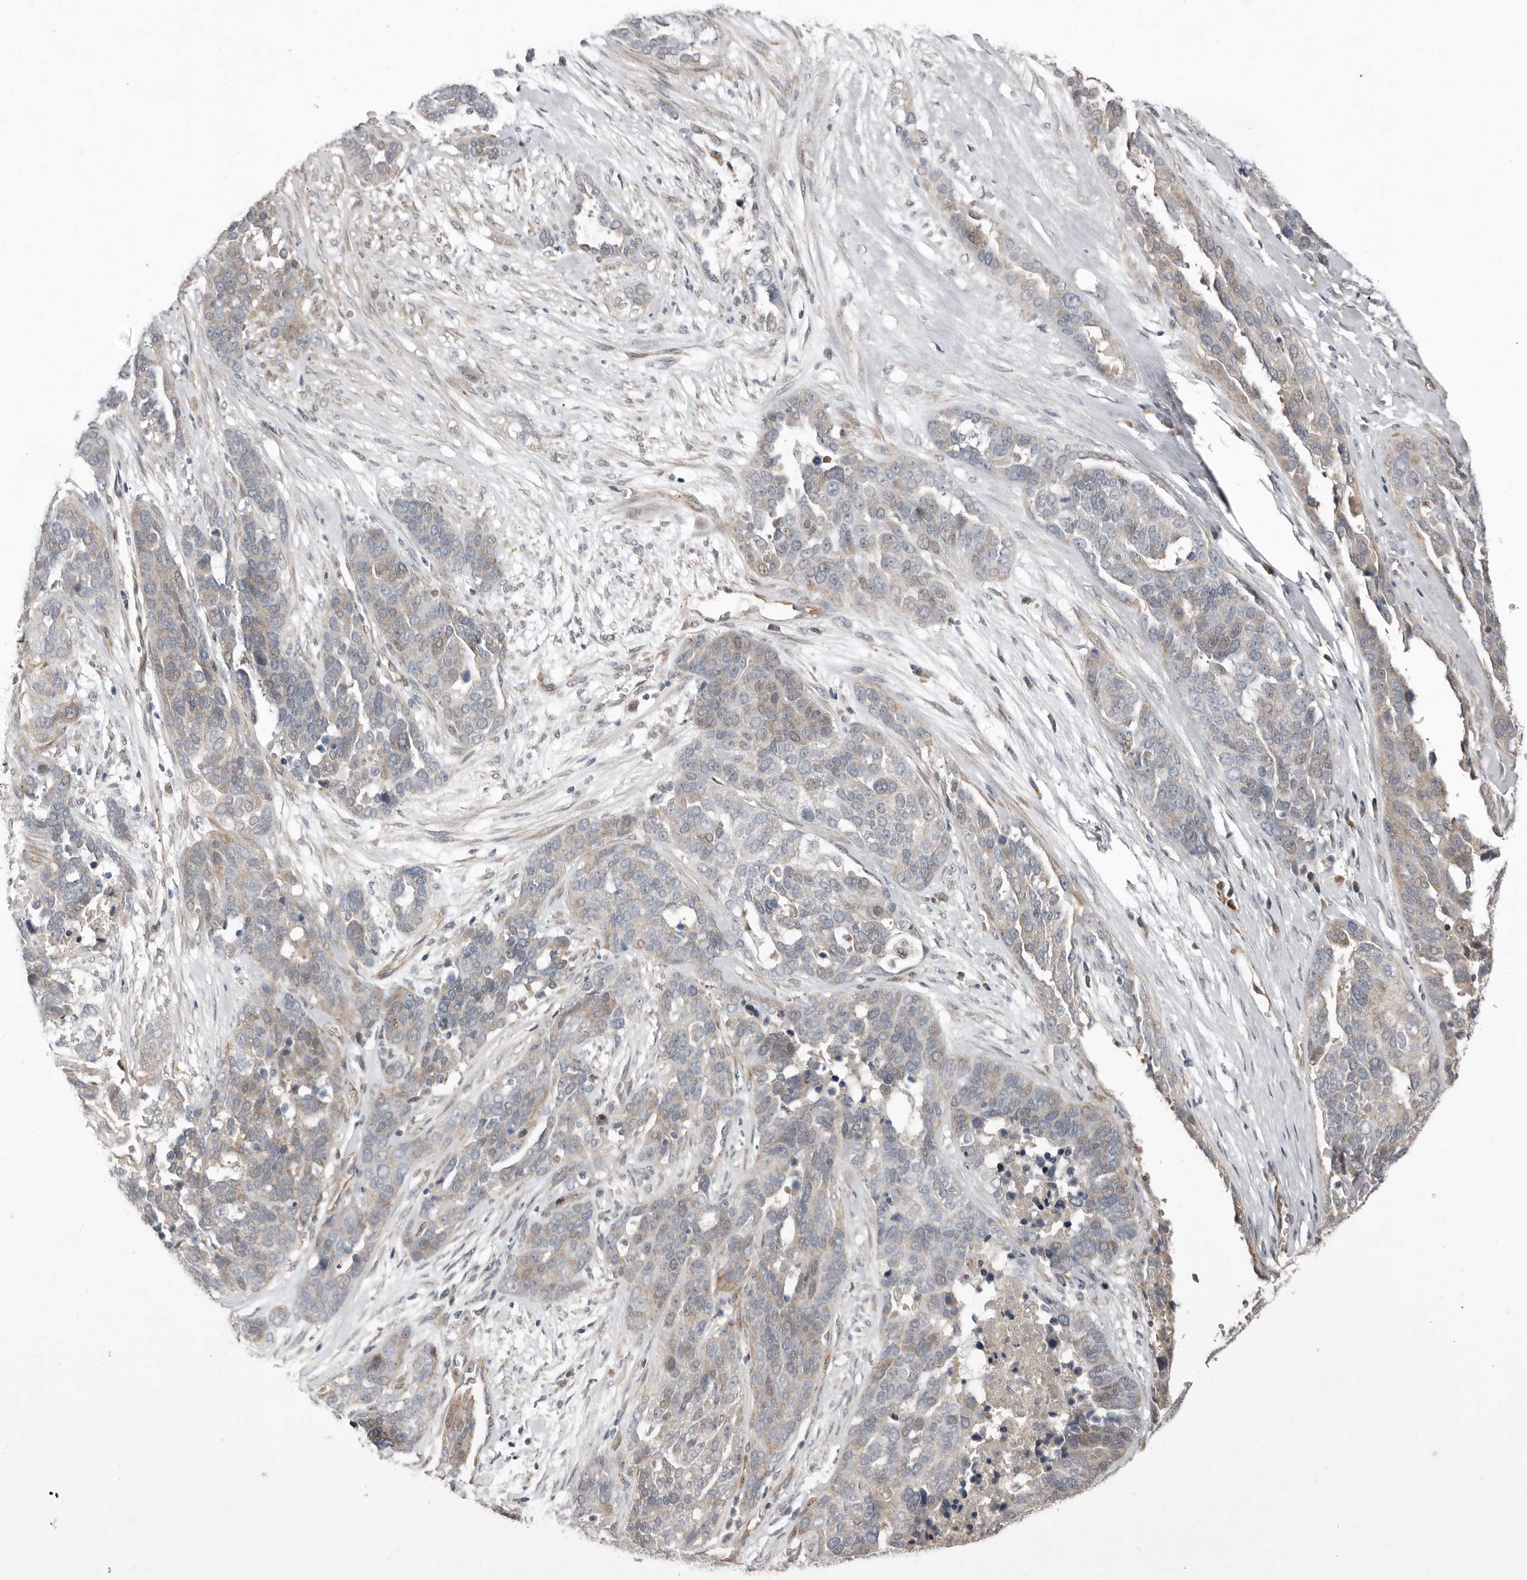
{"staining": {"intensity": "weak", "quantity": "<25%", "location": "cytoplasmic/membranous,nuclear"}, "tissue": "ovarian cancer", "cell_type": "Tumor cells", "image_type": "cancer", "snomed": [{"axis": "morphology", "description": "Cystadenocarcinoma, serous, NOS"}, {"axis": "topography", "description": "Ovary"}], "caption": "IHC of ovarian serous cystadenocarcinoma exhibits no staining in tumor cells.", "gene": "RANBP17", "patient": {"sex": "female", "age": 44}}